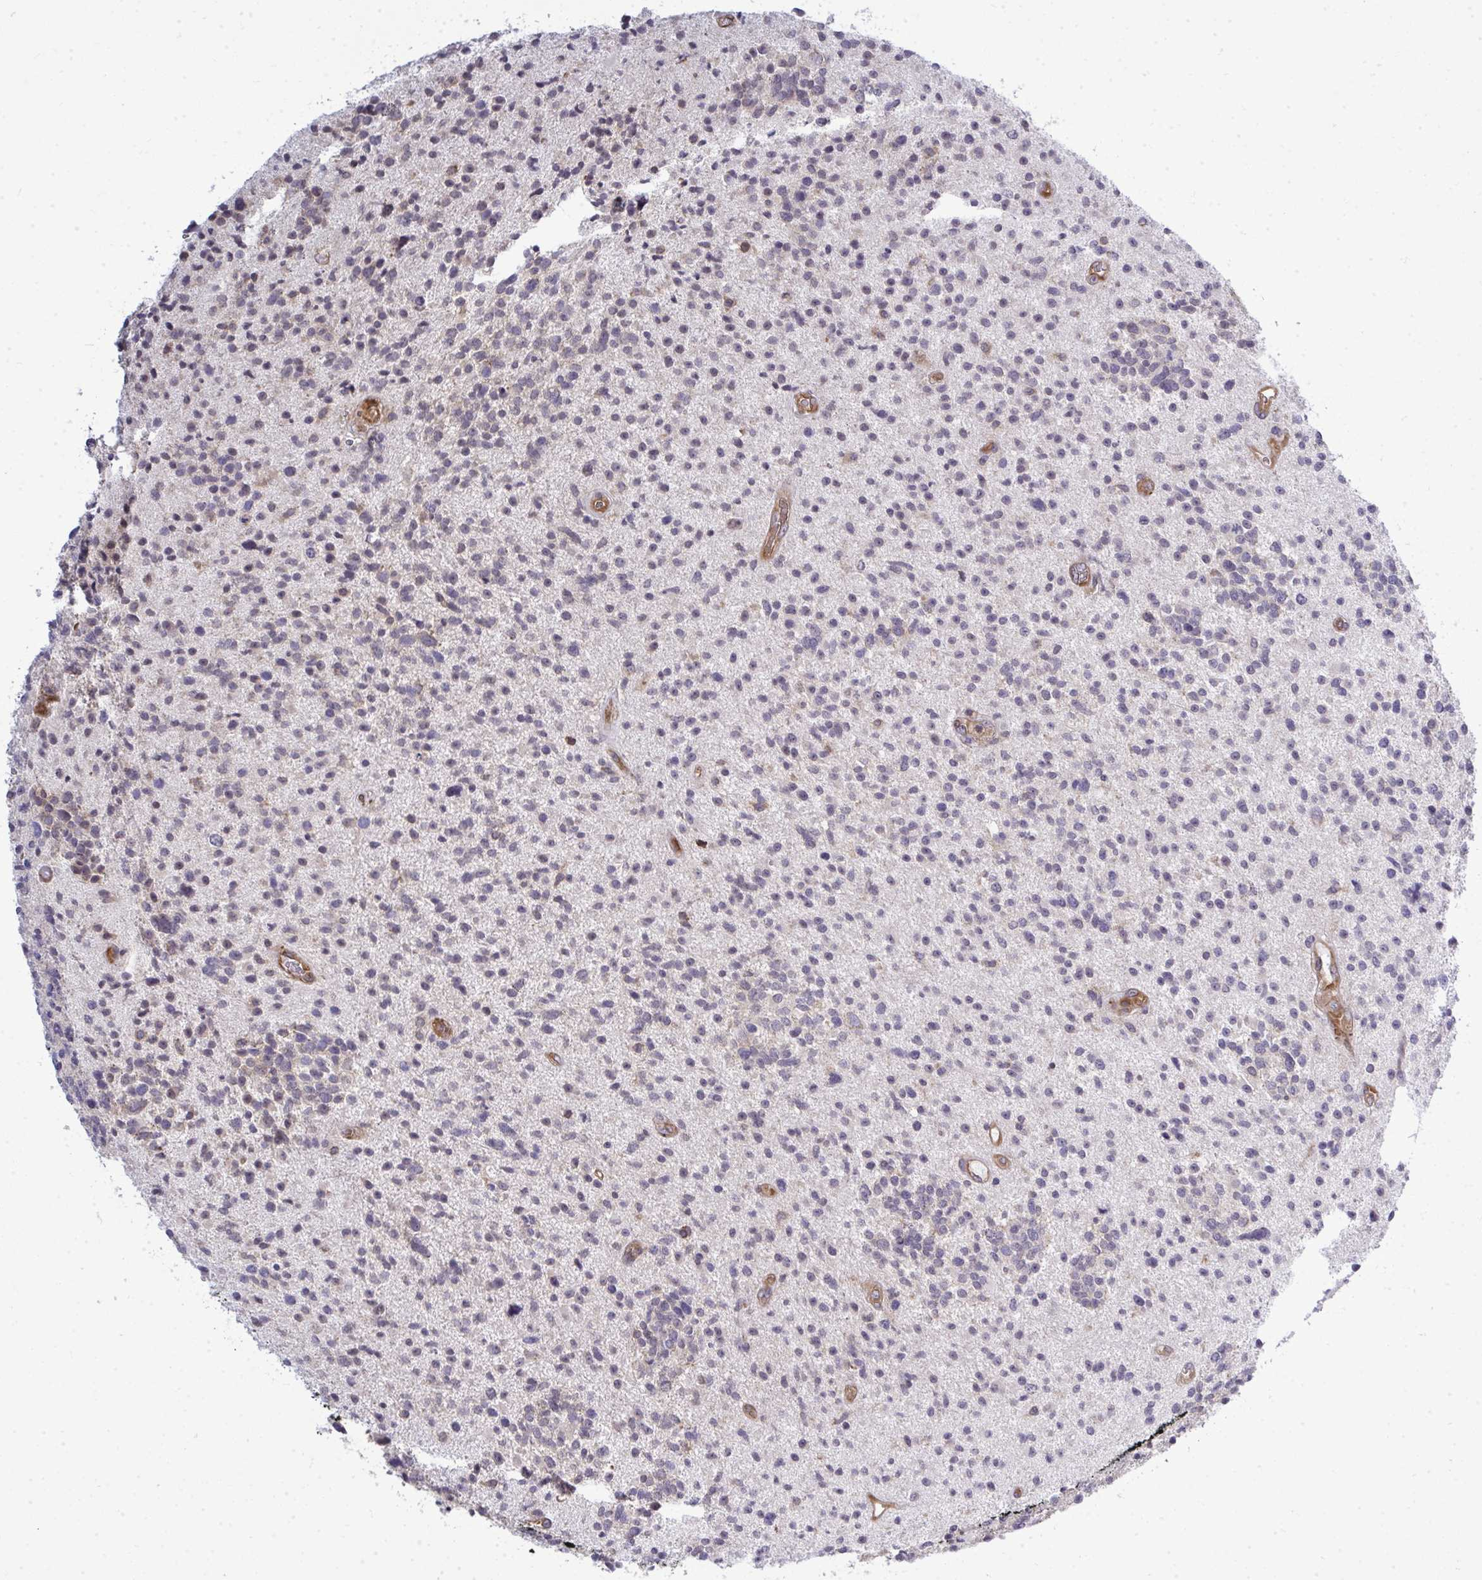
{"staining": {"intensity": "negative", "quantity": "none", "location": "none"}, "tissue": "glioma", "cell_type": "Tumor cells", "image_type": "cancer", "snomed": [{"axis": "morphology", "description": "Glioma, malignant, High grade"}, {"axis": "topography", "description": "Brain"}], "caption": "Photomicrograph shows no protein expression in tumor cells of glioma tissue.", "gene": "FUT10", "patient": {"sex": "male", "age": 29}}